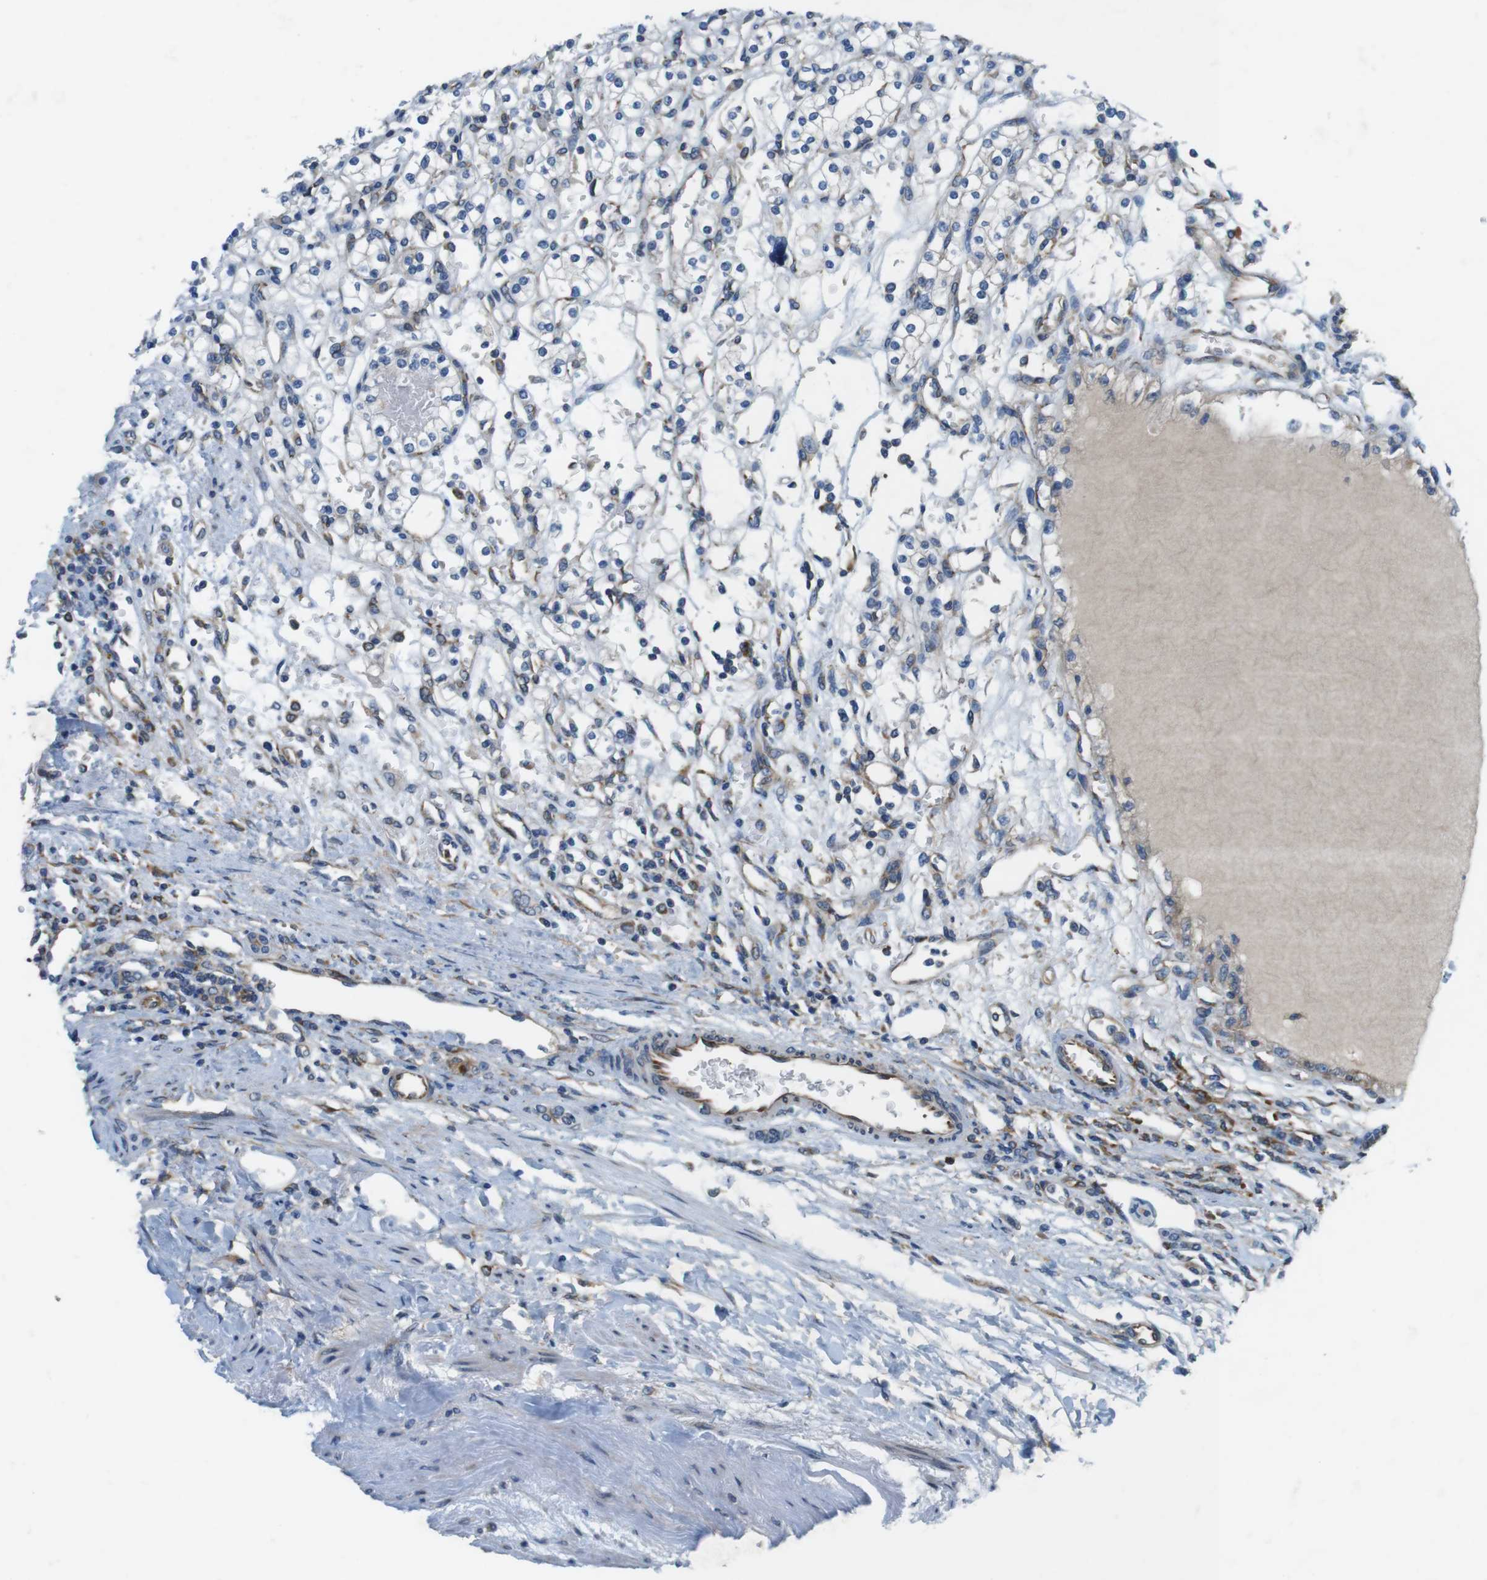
{"staining": {"intensity": "negative", "quantity": "none", "location": "none"}, "tissue": "renal cancer", "cell_type": "Tumor cells", "image_type": "cancer", "snomed": [{"axis": "morphology", "description": "Normal tissue, NOS"}, {"axis": "morphology", "description": "Adenocarcinoma, NOS"}, {"axis": "topography", "description": "Kidney"}], "caption": "High power microscopy photomicrograph of an IHC photomicrograph of renal adenocarcinoma, revealing no significant staining in tumor cells. (DAB (3,3'-diaminobenzidine) IHC, high magnification).", "gene": "DCLK1", "patient": {"sex": "female", "age": 55}}